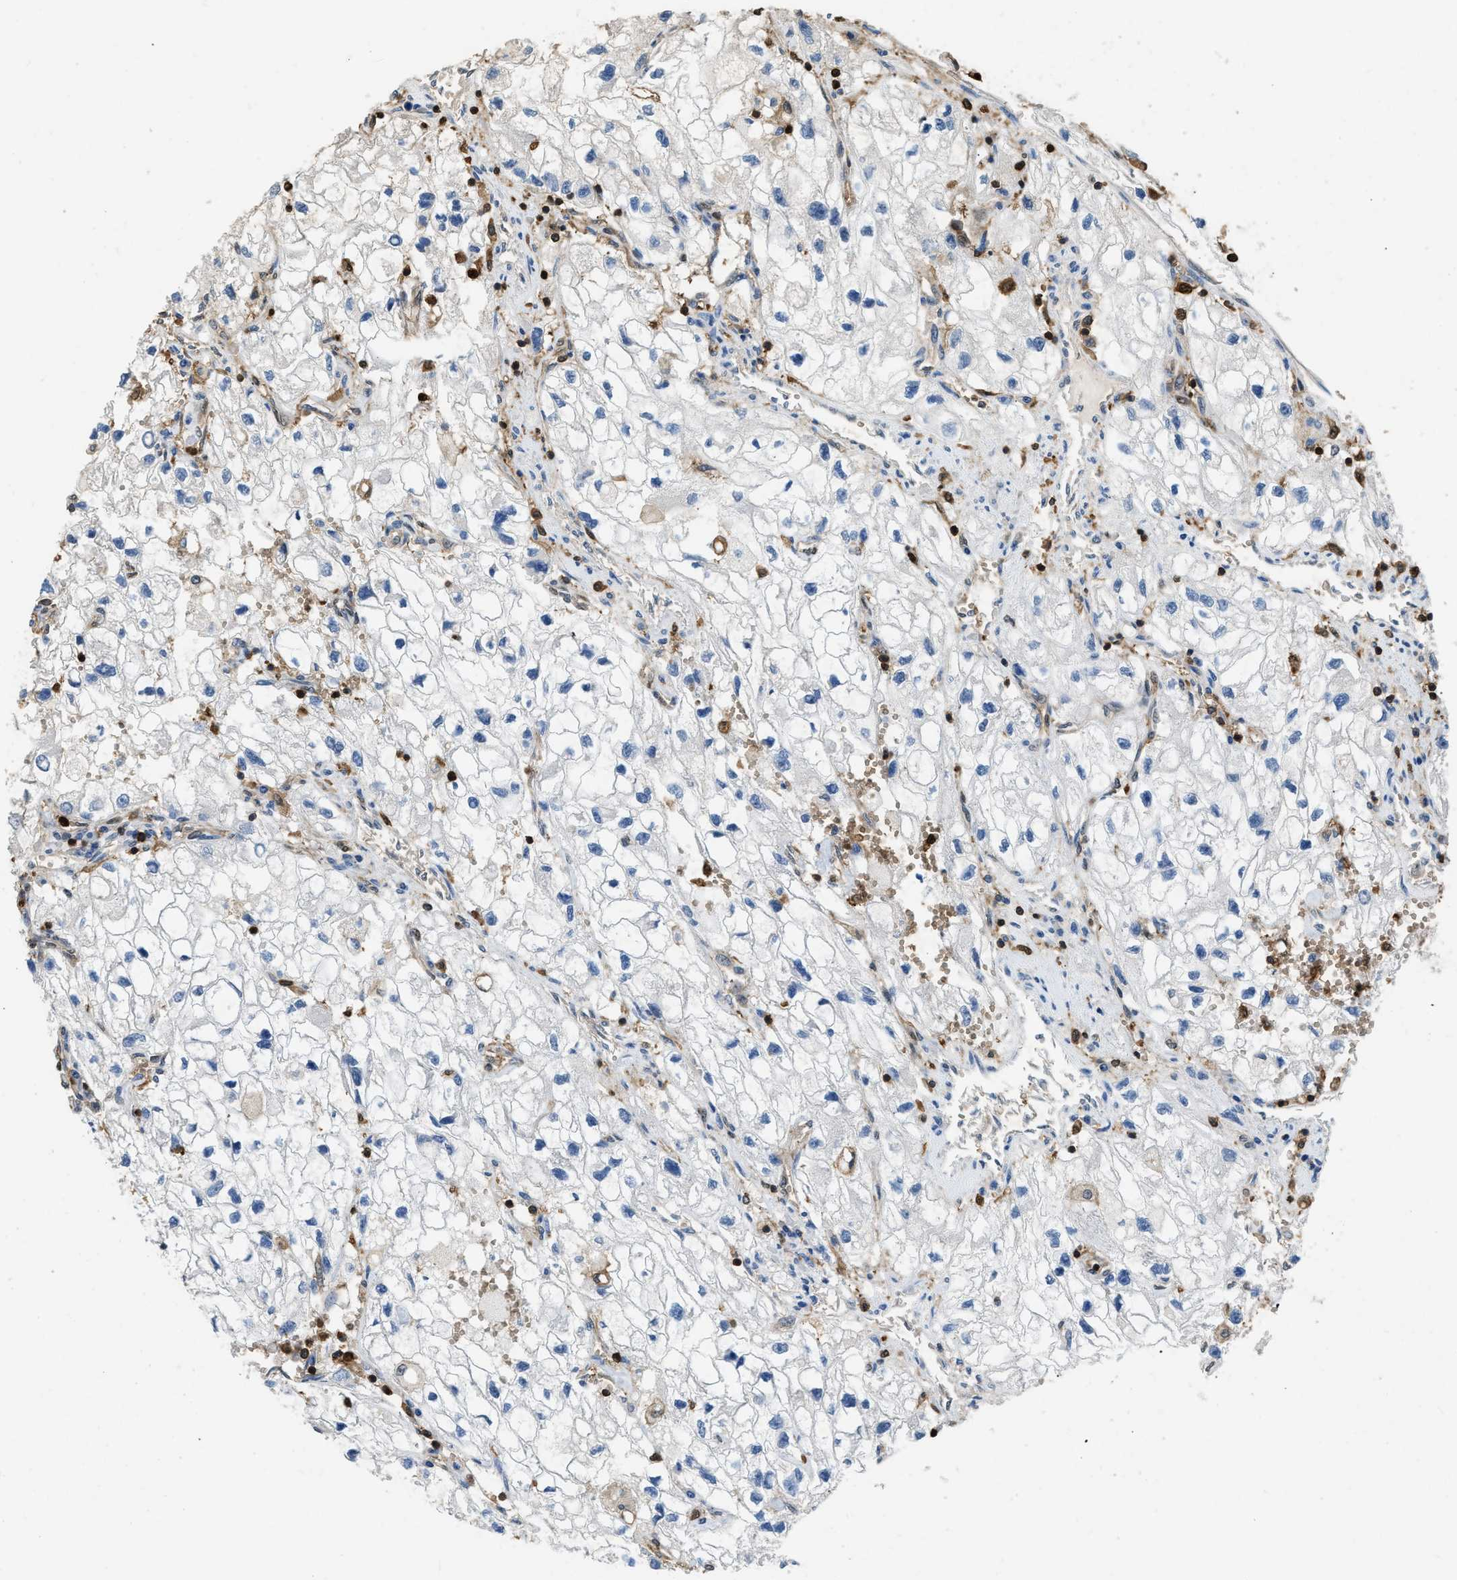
{"staining": {"intensity": "negative", "quantity": "none", "location": "none"}, "tissue": "renal cancer", "cell_type": "Tumor cells", "image_type": "cancer", "snomed": [{"axis": "morphology", "description": "Adenocarcinoma, NOS"}, {"axis": "topography", "description": "Kidney"}], "caption": "Tumor cells are negative for protein expression in human adenocarcinoma (renal). (DAB (3,3'-diaminobenzidine) immunohistochemistry (IHC) with hematoxylin counter stain).", "gene": "ARHGDIB", "patient": {"sex": "female", "age": 70}}